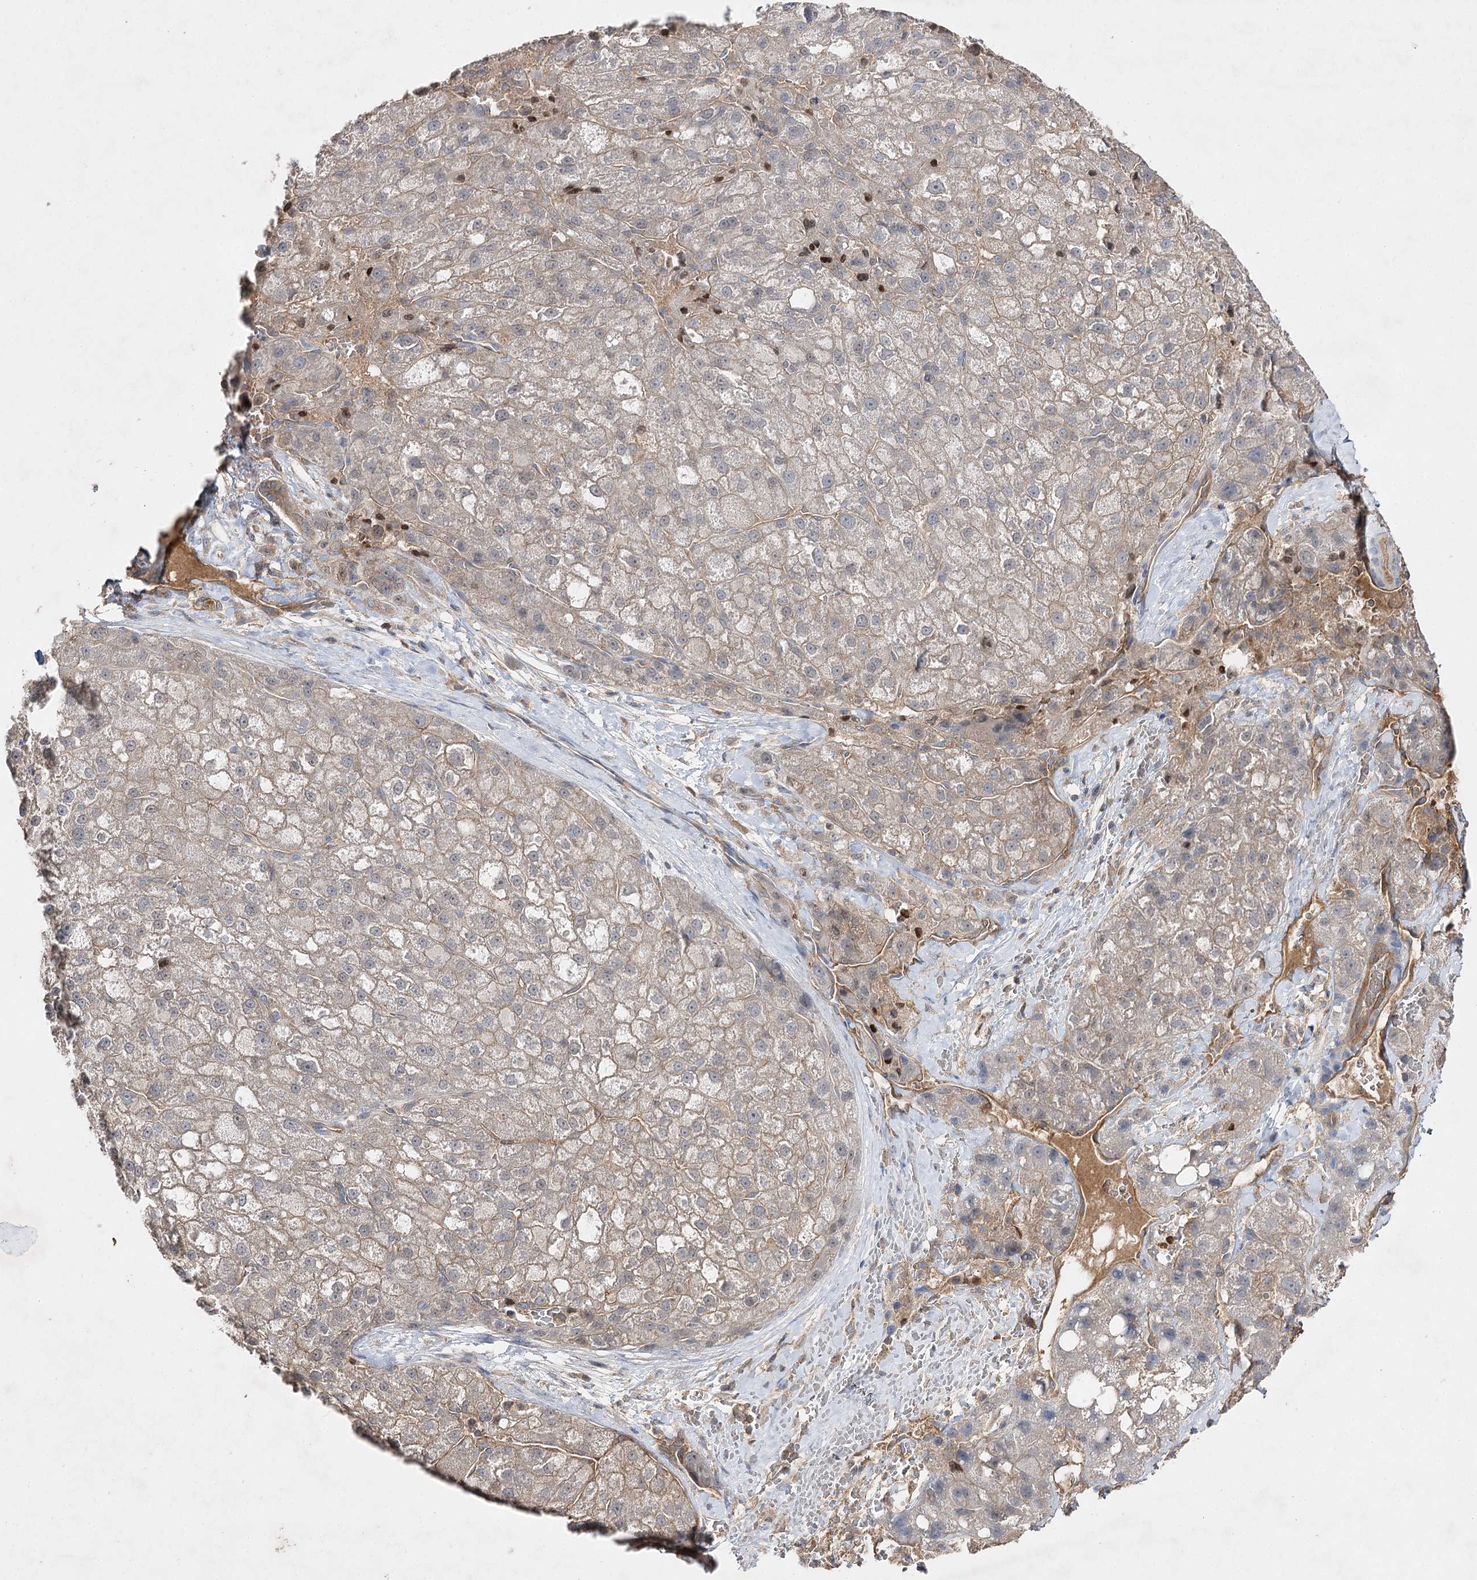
{"staining": {"intensity": "weak", "quantity": "<25%", "location": "cytoplasmic/membranous"}, "tissue": "liver cancer", "cell_type": "Tumor cells", "image_type": "cancer", "snomed": [{"axis": "morphology", "description": "Normal tissue, NOS"}, {"axis": "morphology", "description": "Carcinoma, Hepatocellular, NOS"}, {"axis": "topography", "description": "Liver"}], "caption": "DAB (3,3'-diaminobenzidine) immunohistochemical staining of human liver cancer (hepatocellular carcinoma) exhibits no significant staining in tumor cells.", "gene": "BCR", "patient": {"sex": "male", "age": 57}}